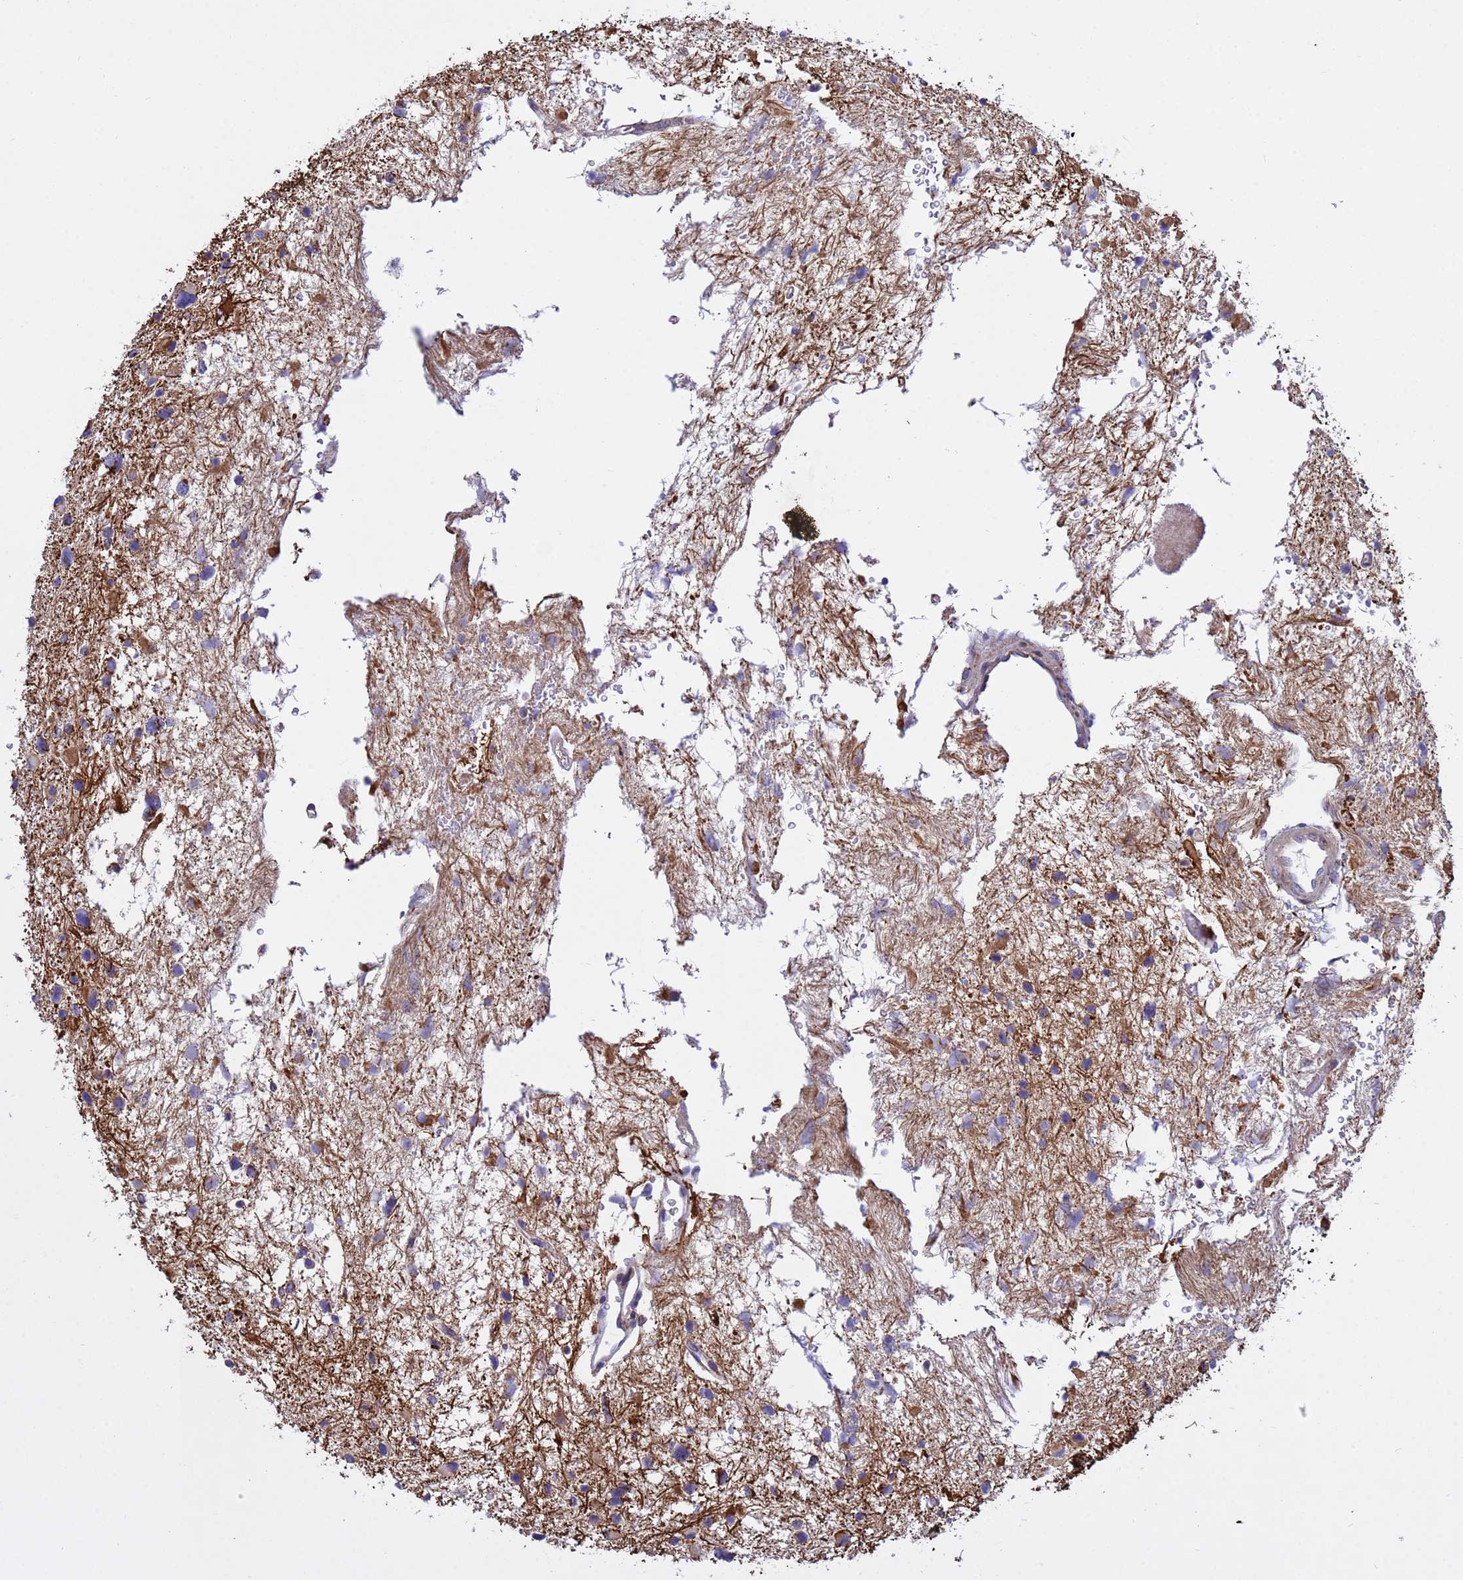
{"staining": {"intensity": "moderate", "quantity": "<25%", "location": "cytoplasmic/membranous"}, "tissue": "glioma", "cell_type": "Tumor cells", "image_type": "cancer", "snomed": [{"axis": "morphology", "description": "Glioma, malignant, Low grade"}, {"axis": "topography", "description": "Brain"}], "caption": "IHC of glioma shows low levels of moderate cytoplasmic/membranous expression in approximately <25% of tumor cells.", "gene": "TUBGCP3", "patient": {"sex": "female", "age": 32}}